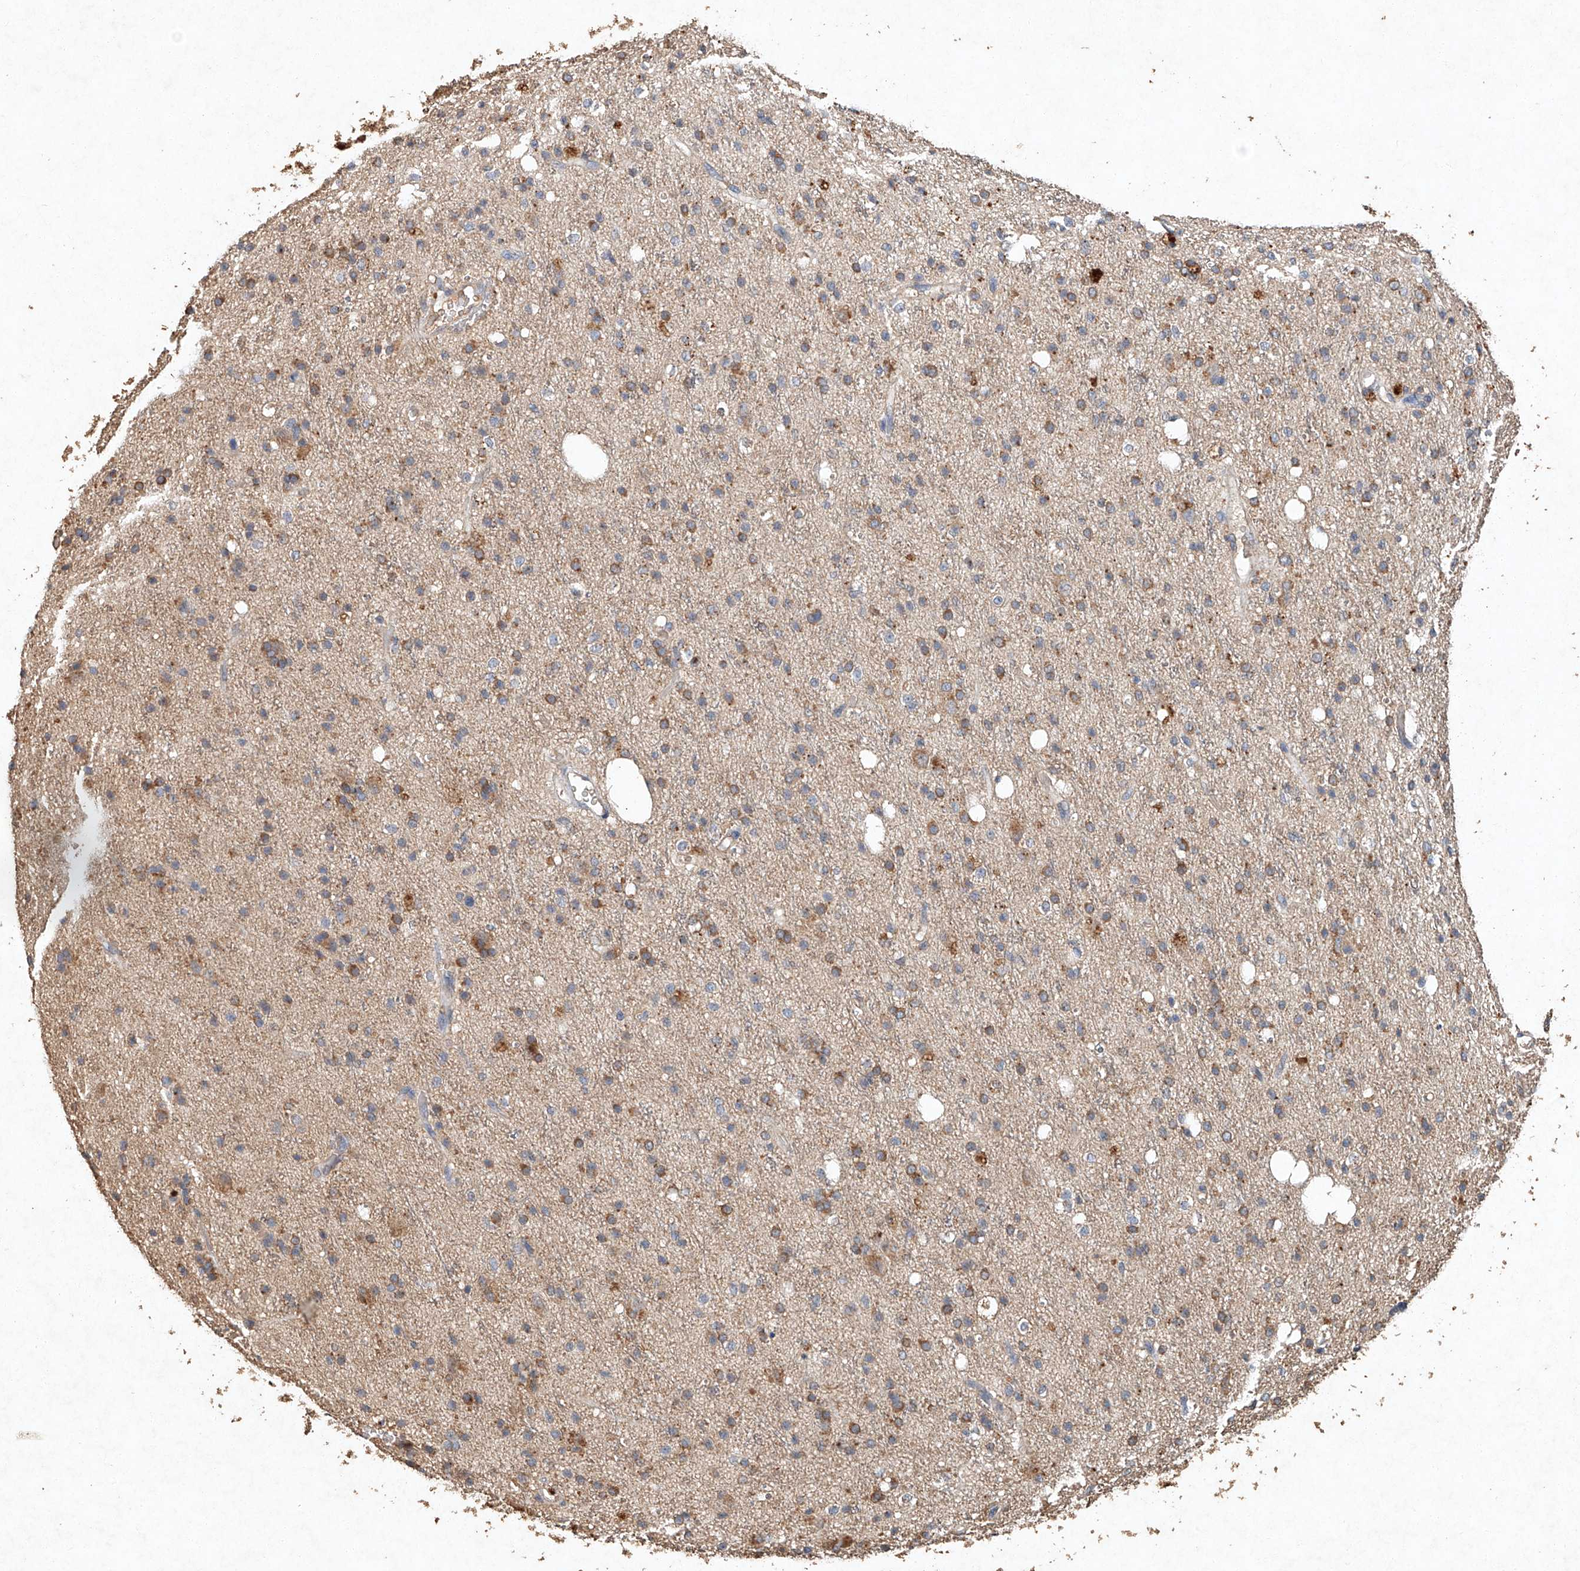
{"staining": {"intensity": "moderate", "quantity": "25%-75%", "location": "cytoplasmic/membranous"}, "tissue": "glioma", "cell_type": "Tumor cells", "image_type": "cancer", "snomed": [{"axis": "morphology", "description": "Glioma, malignant, High grade"}, {"axis": "topography", "description": "Brain"}], "caption": "Immunohistochemistry (IHC) staining of glioma, which exhibits medium levels of moderate cytoplasmic/membranous positivity in about 25%-75% of tumor cells indicating moderate cytoplasmic/membranous protein expression. The staining was performed using DAB (3,3'-diaminobenzidine) (brown) for protein detection and nuclei were counterstained in hematoxylin (blue).", "gene": "STK3", "patient": {"sex": "male", "age": 47}}